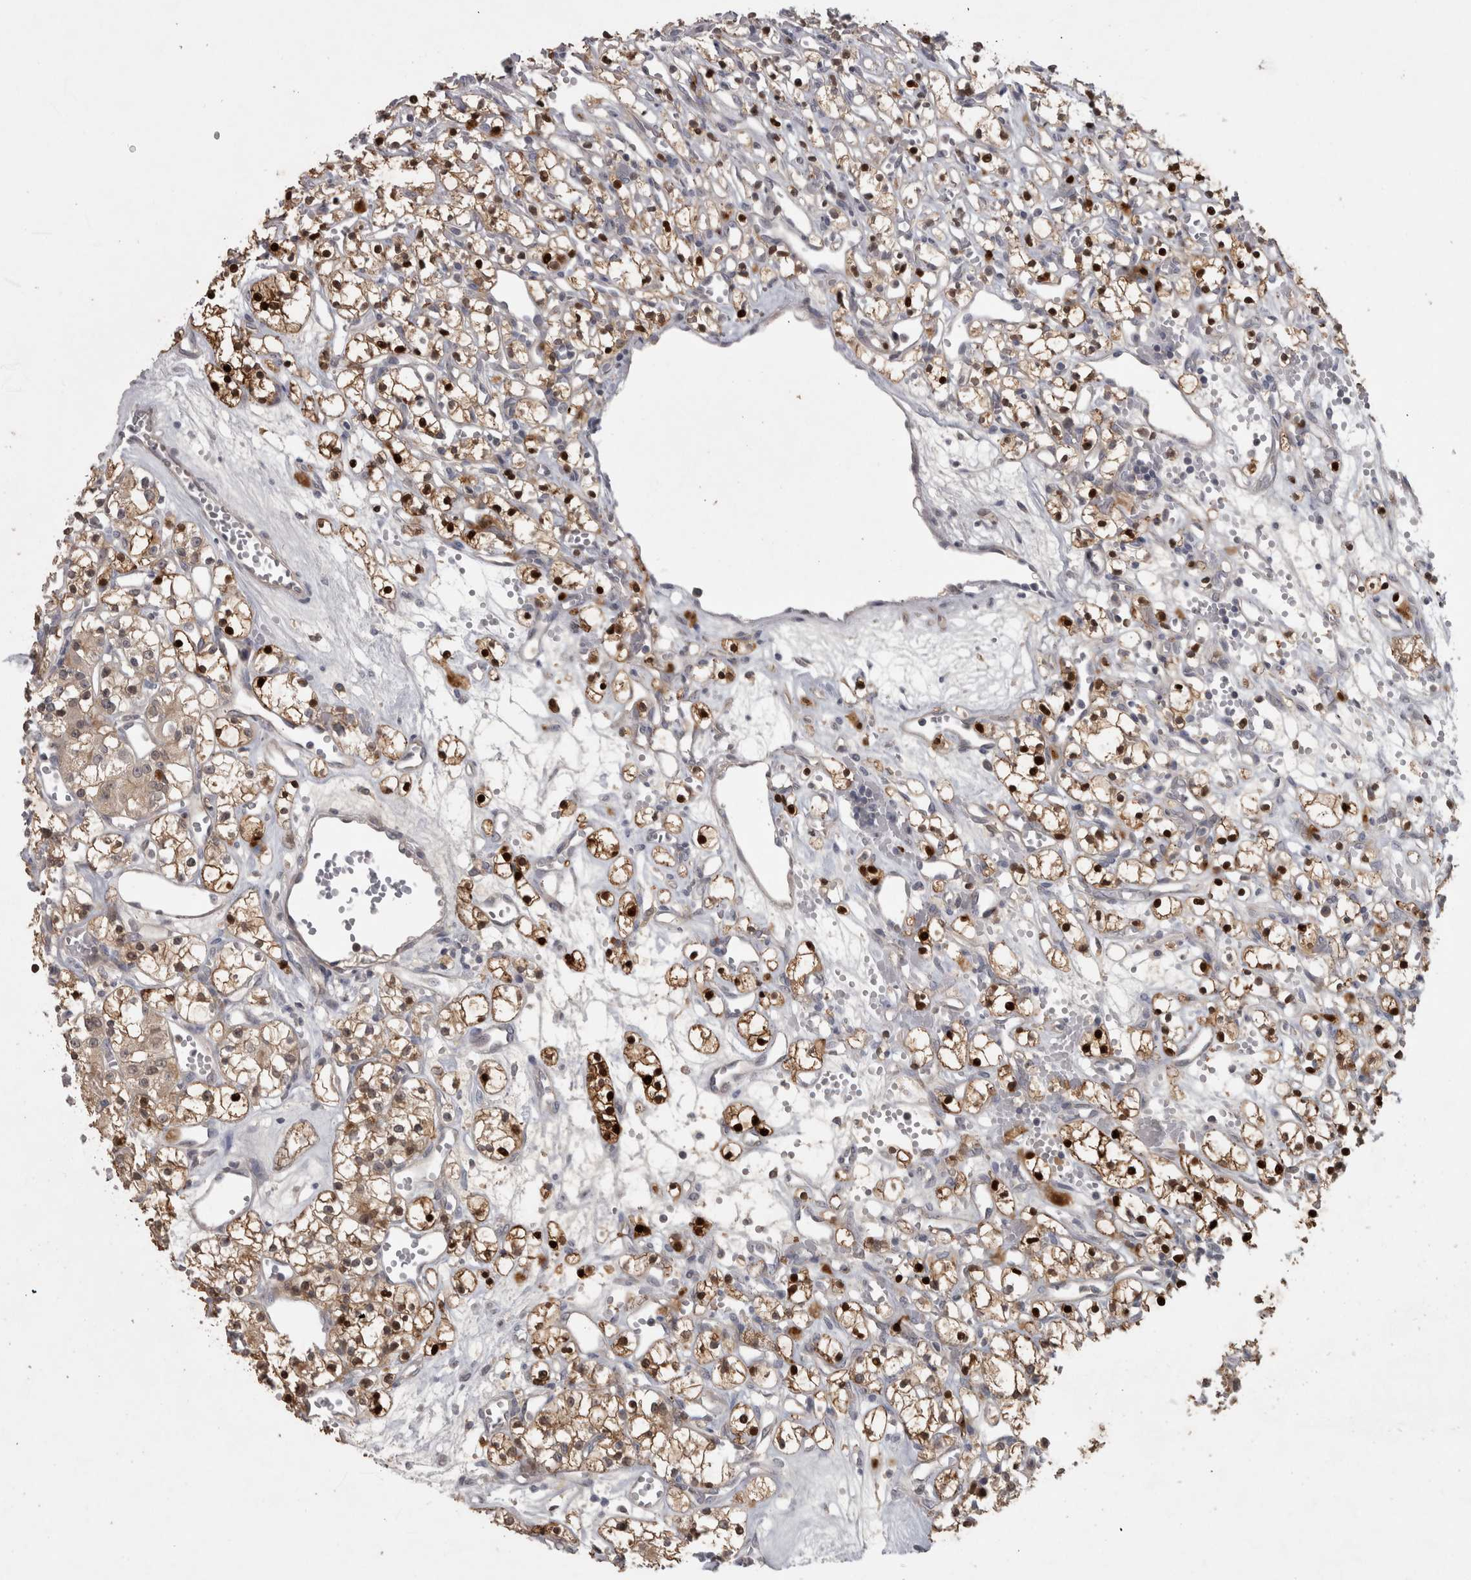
{"staining": {"intensity": "strong", "quantity": "25%-75%", "location": "cytoplasmic/membranous,nuclear"}, "tissue": "renal cancer", "cell_type": "Tumor cells", "image_type": "cancer", "snomed": [{"axis": "morphology", "description": "Adenocarcinoma, NOS"}, {"axis": "topography", "description": "Kidney"}], "caption": "Protein expression by immunohistochemistry reveals strong cytoplasmic/membranous and nuclear staining in approximately 25%-75% of tumor cells in renal cancer (adenocarcinoma).", "gene": "SLCO5A1", "patient": {"sex": "female", "age": 59}}